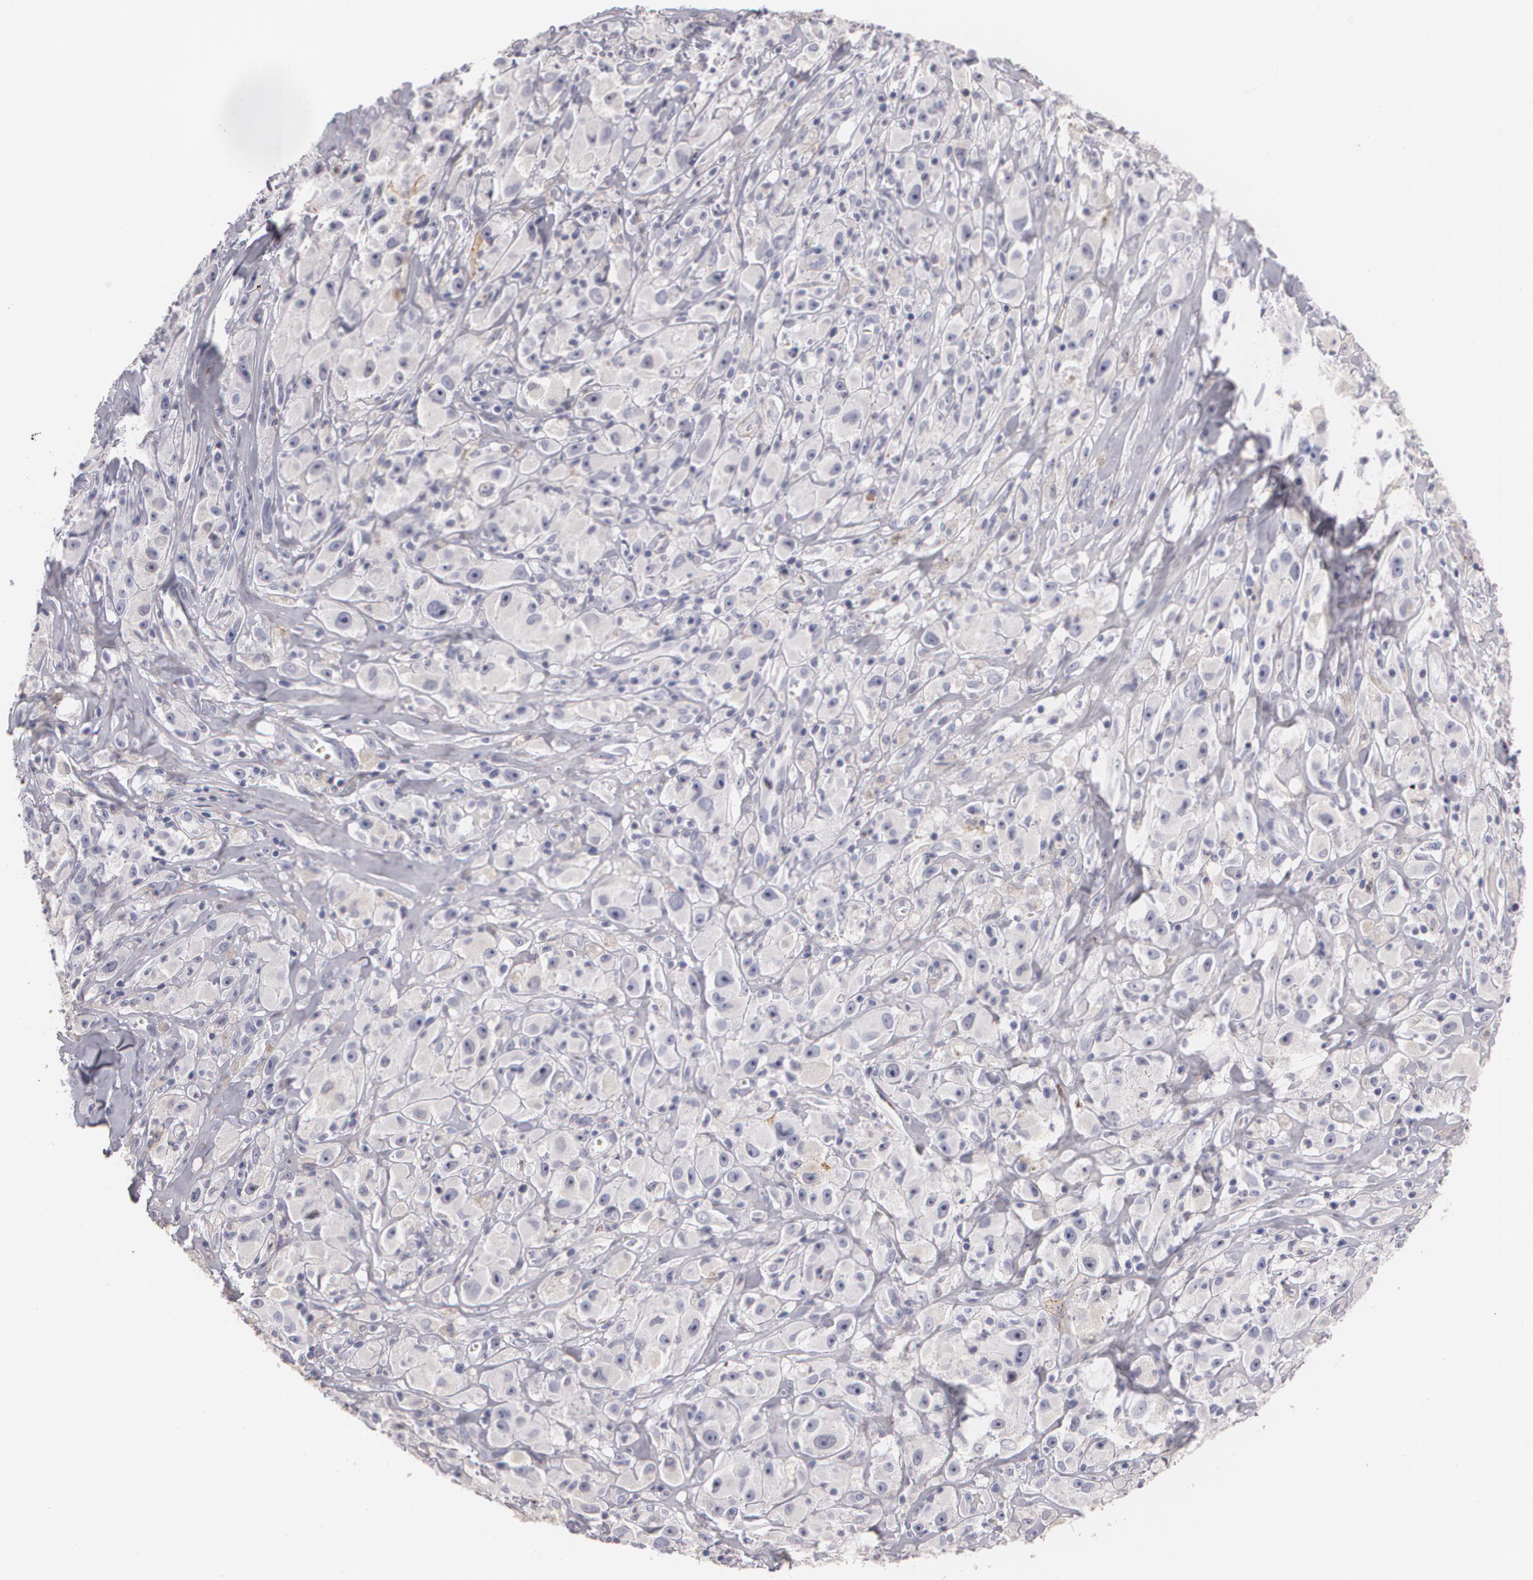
{"staining": {"intensity": "negative", "quantity": "none", "location": "none"}, "tissue": "melanoma", "cell_type": "Tumor cells", "image_type": "cancer", "snomed": [{"axis": "morphology", "description": "Malignant melanoma, NOS"}, {"axis": "topography", "description": "Skin"}], "caption": "Immunohistochemistry of human melanoma displays no staining in tumor cells.", "gene": "NGFR", "patient": {"sex": "male", "age": 56}}